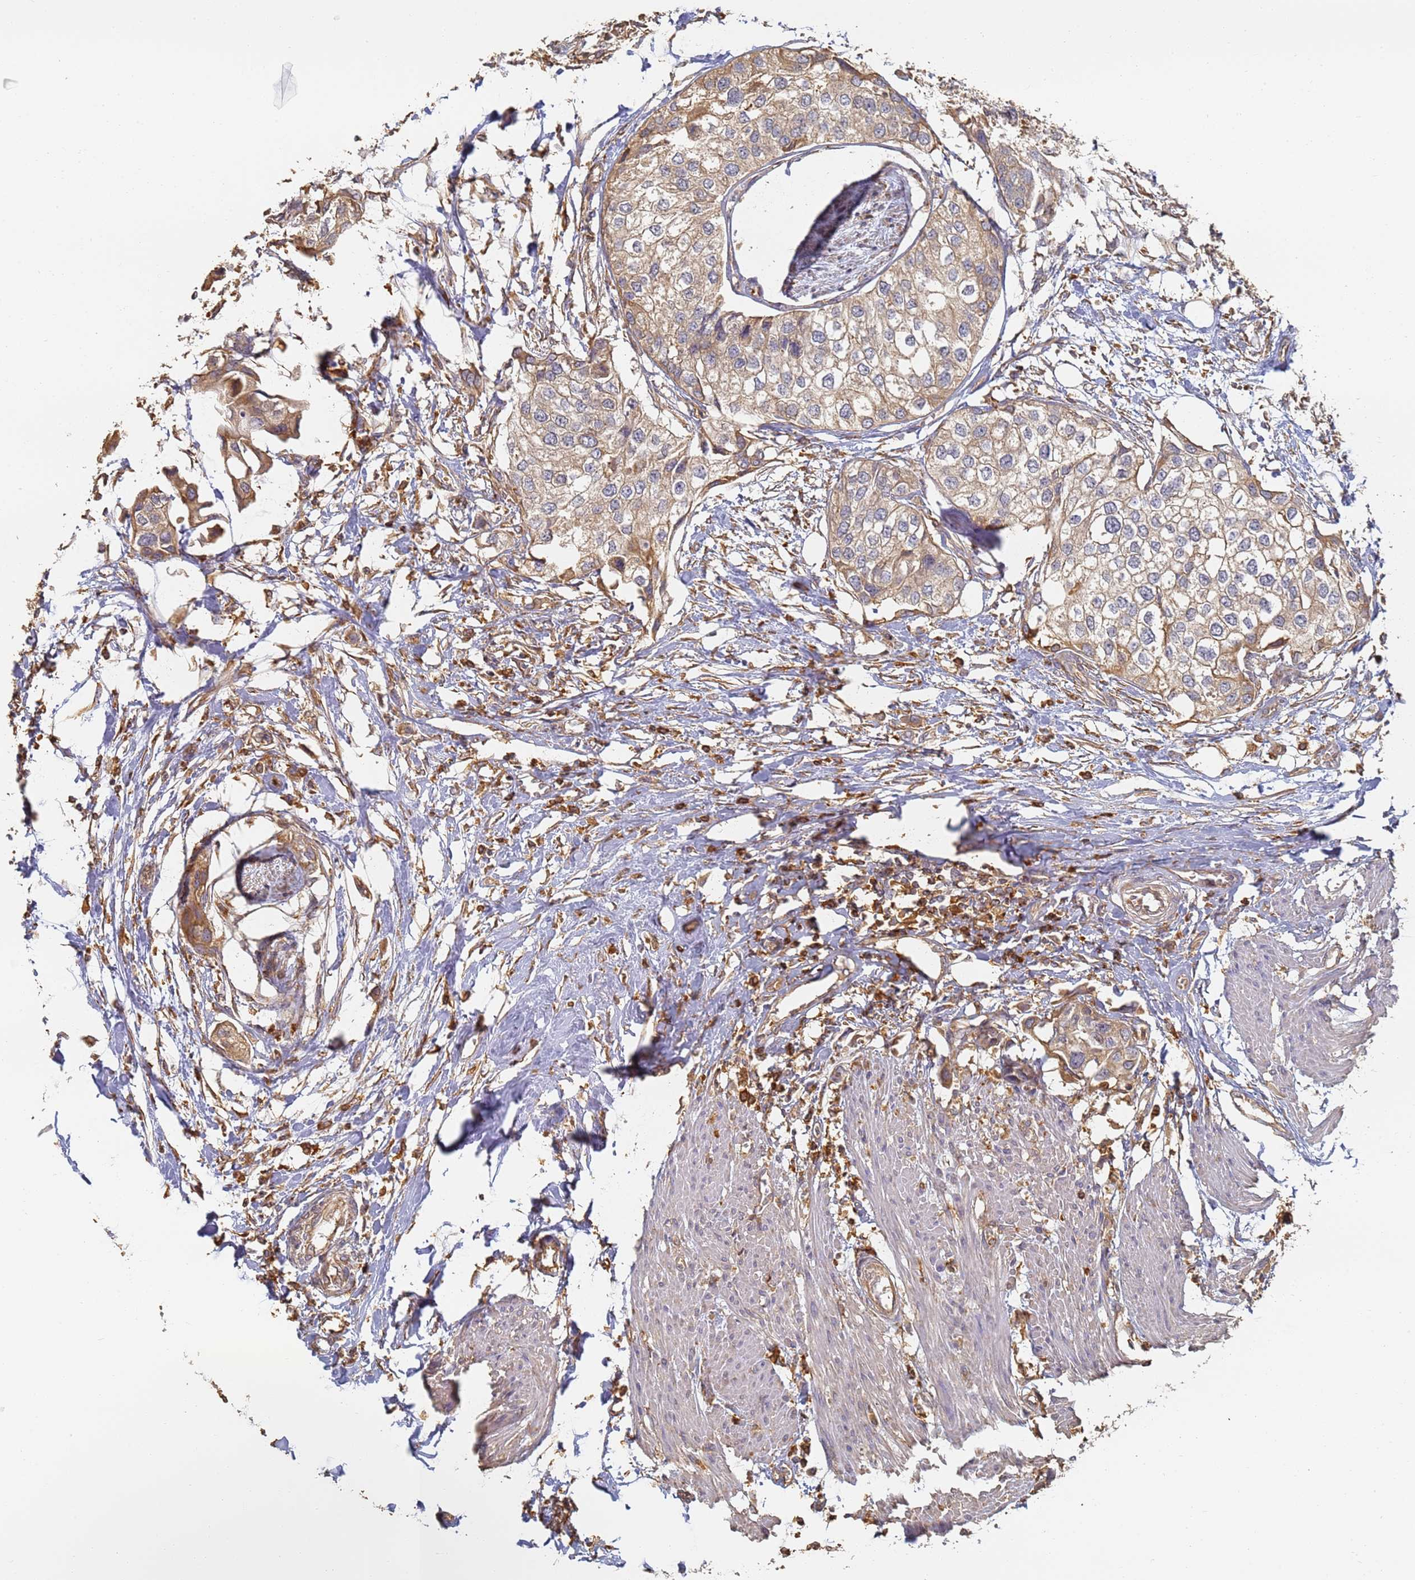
{"staining": {"intensity": "weak", "quantity": ">75%", "location": "cytoplasmic/membranous"}, "tissue": "urothelial cancer", "cell_type": "Tumor cells", "image_type": "cancer", "snomed": [{"axis": "morphology", "description": "Urothelial carcinoma, High grade"}, {"axis": "topography", "description": "Urinary bladder"}], "caption": "An image showing weak cytoplasmic/membranous staining in about >75% of tumor cells in urothelial cancer, as visualized by brown immunohistochemical staining.", "gene": "BIN2", "patient": {"sex": "male", "age": 64}}